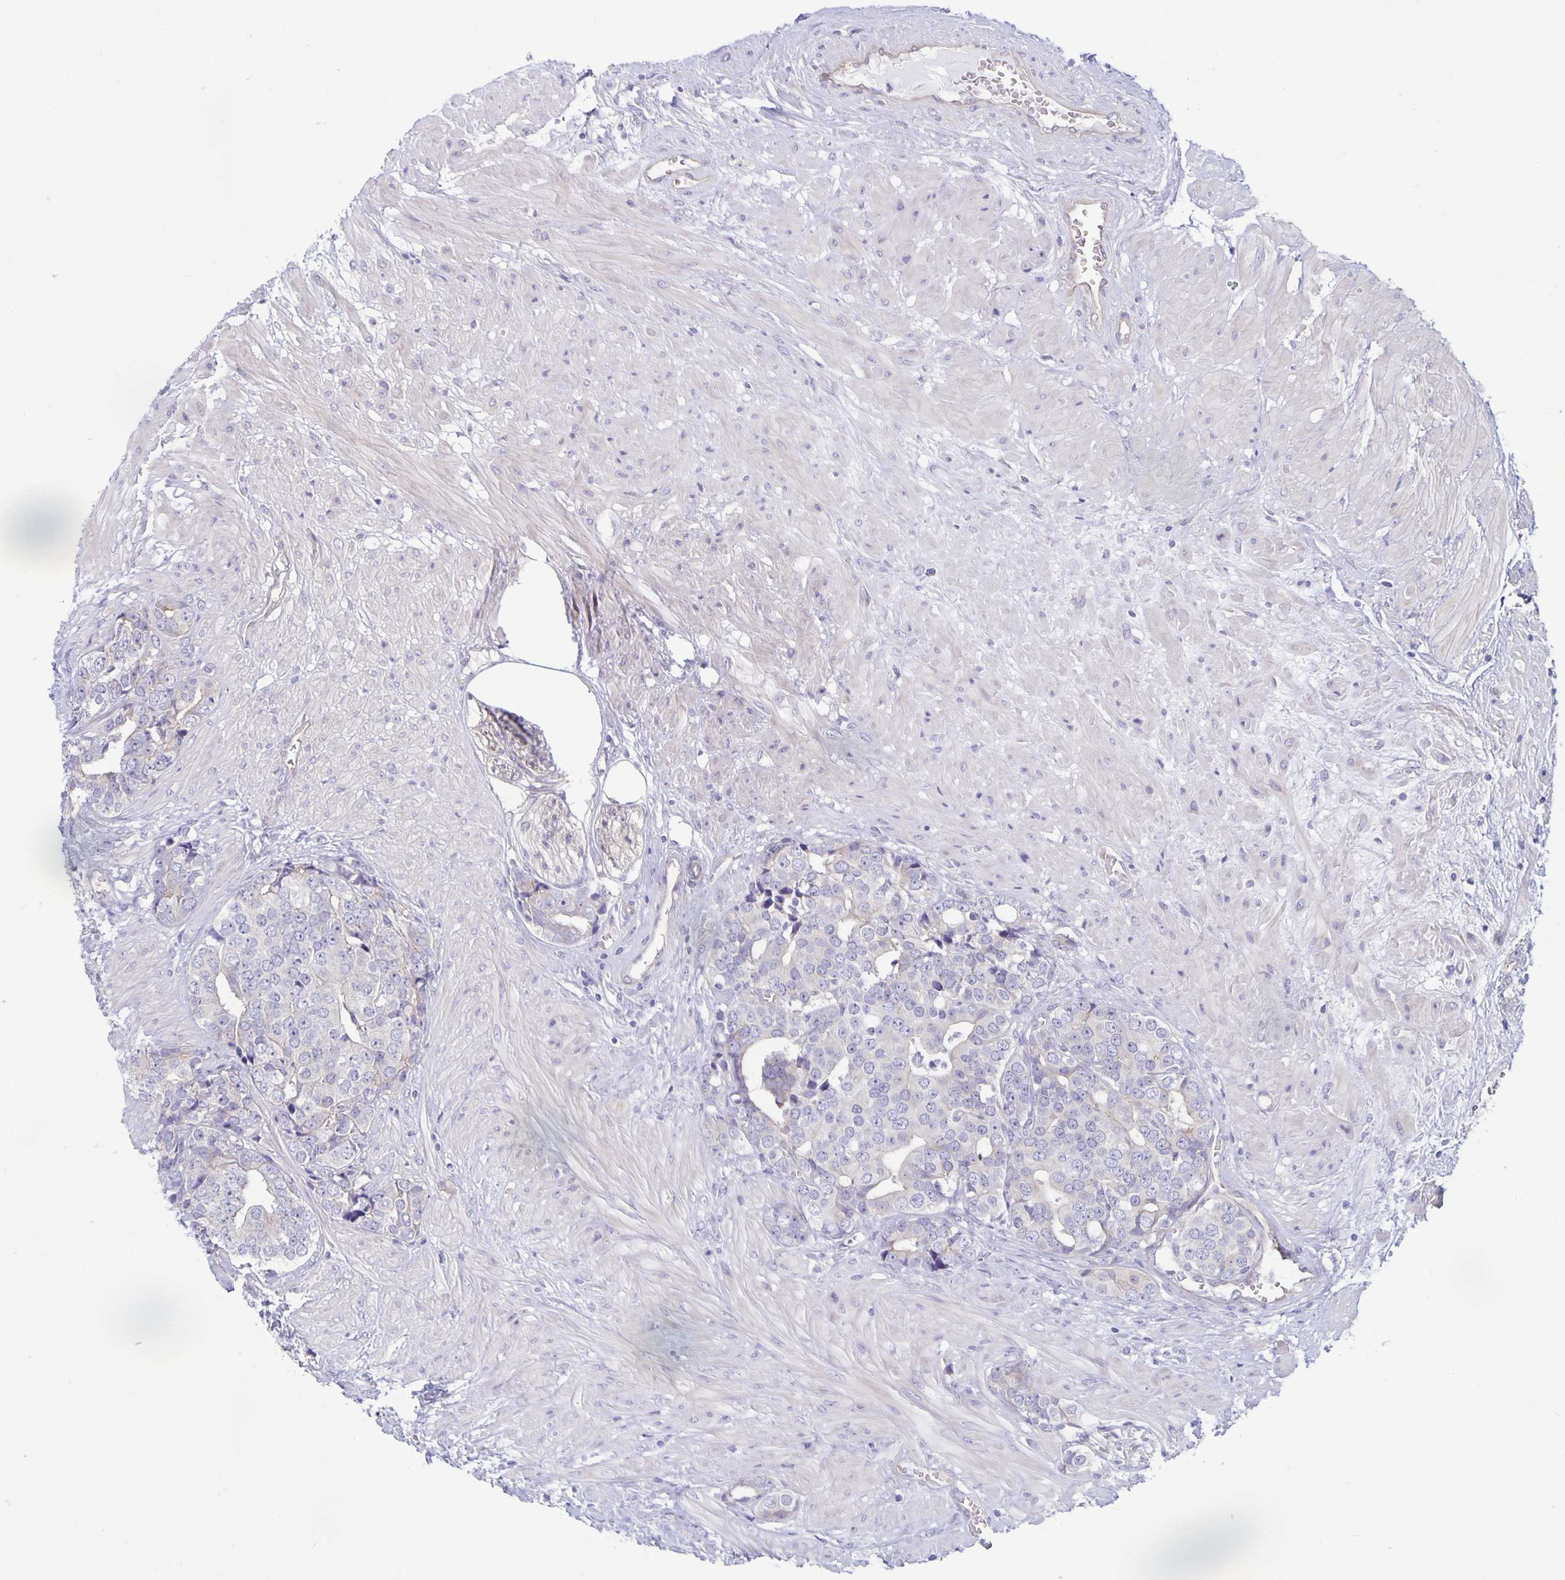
{"staining": {"intensity": "negative", "quantity": "none", "location": "none"}, "tissue": "prostate cancer", "cell_type": "Tumor cells", "image_type": "cancer", "snomed": [{"axis": "morphology", "description": "Adenocarcinoma, High grade"}, {"axis": "topography", "description": "Prostate"}], "caption": "A high-resolution image shows immunohistochemistry staining of high-grade adenocarcinoma (prostate), which reveals no significant positivity in tumor cells.", "gene": "PLCB3", "patient": {"sex": "male", "age": 71}}